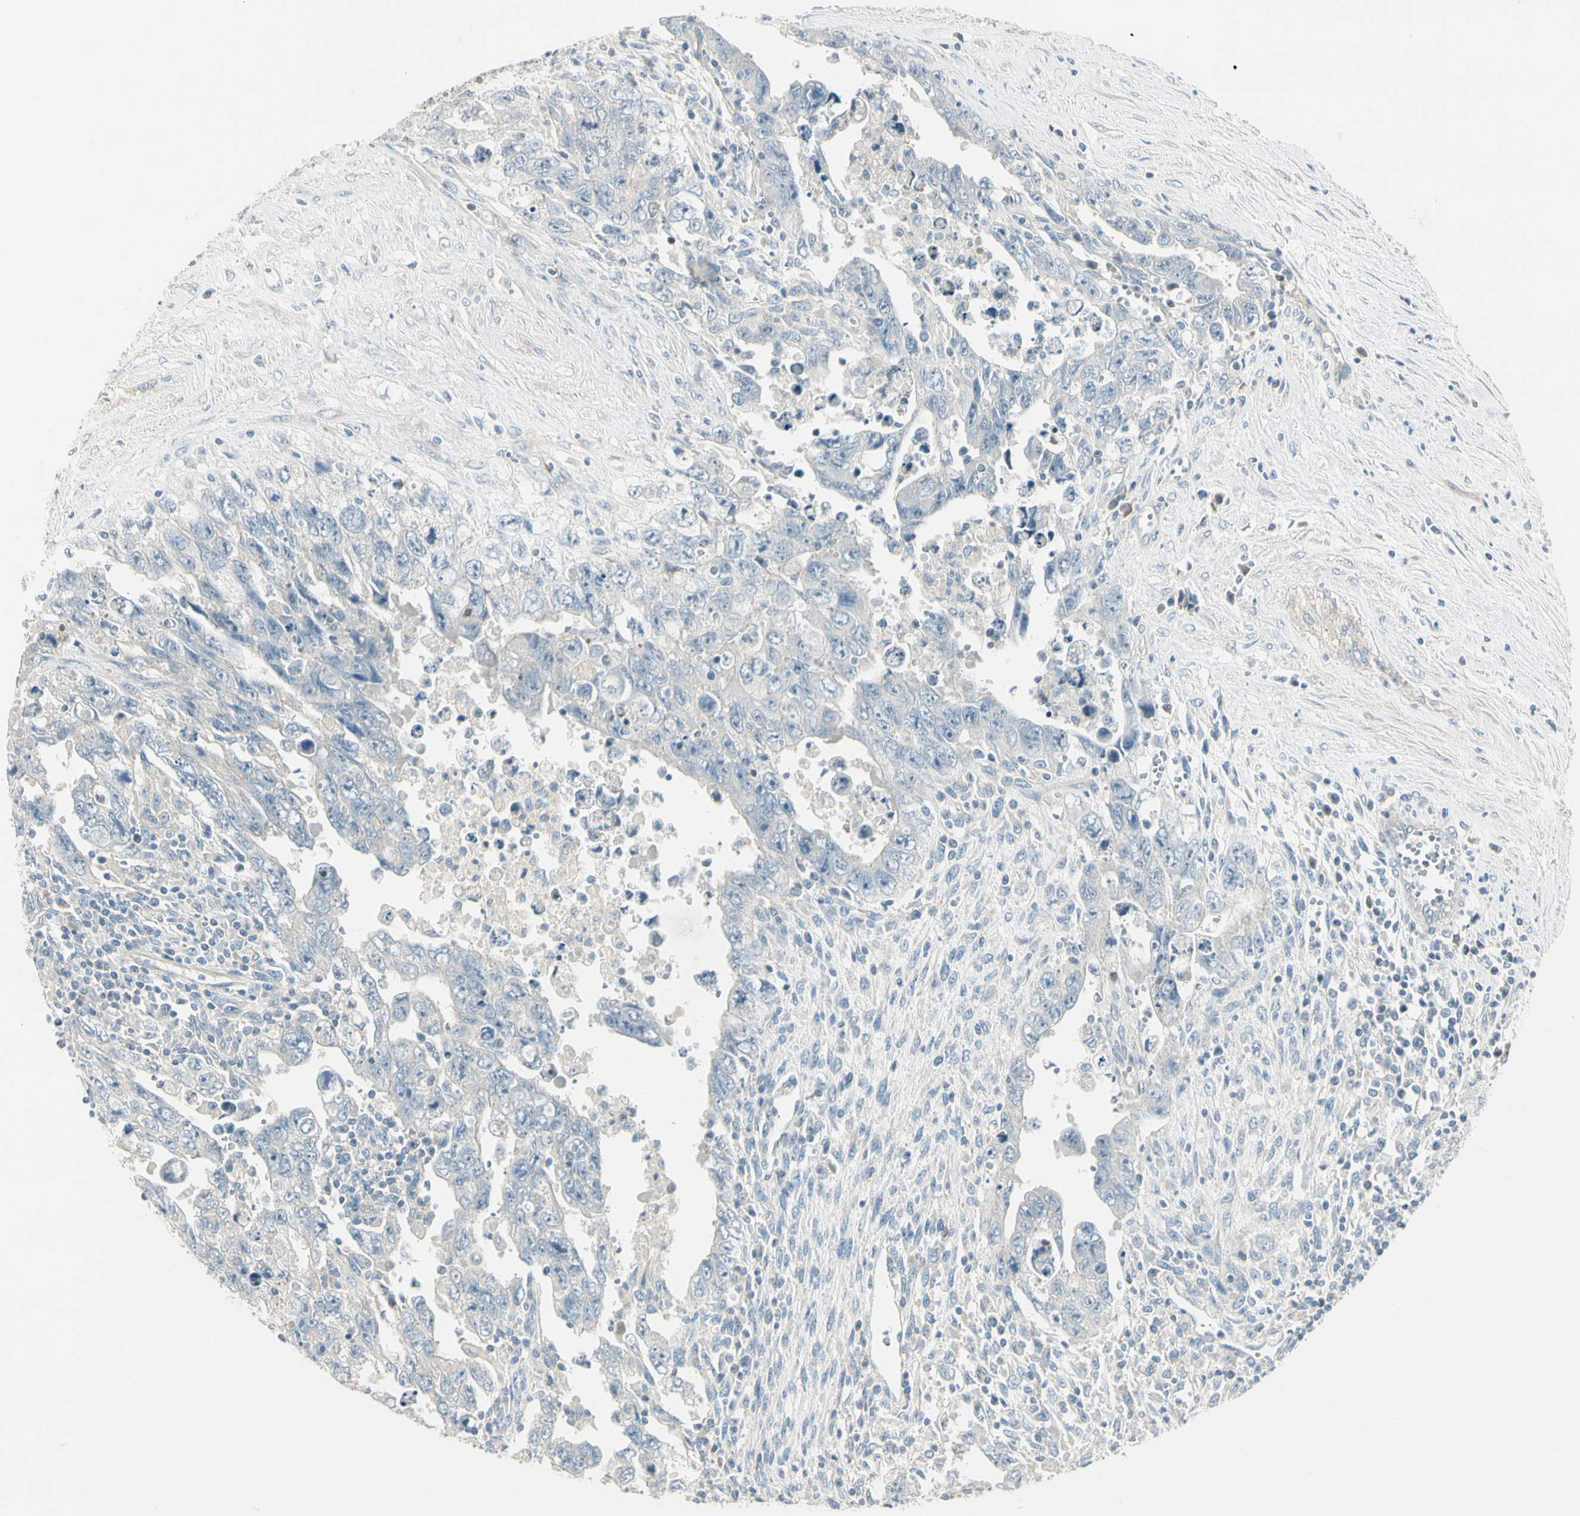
{"staining": {"intensity": "negative", "quantity": "none", "location": "none"}, "tissue": "testis cancer", "cell_type": "Tumor cells", "image_type": "cancer", "snomed": [{"axis": "morphology", "description": "Carcinoma, Embryonal, NOS"}, {"axis": "topography", "description": "Testis"}], "caption": "Immunohistochemistry (IHC) of human embryonal carcinoma (testis) shows no staining in tumor cells.", "gene": "ADGRA3", "patient": {"sex": "male", "age": 28}}